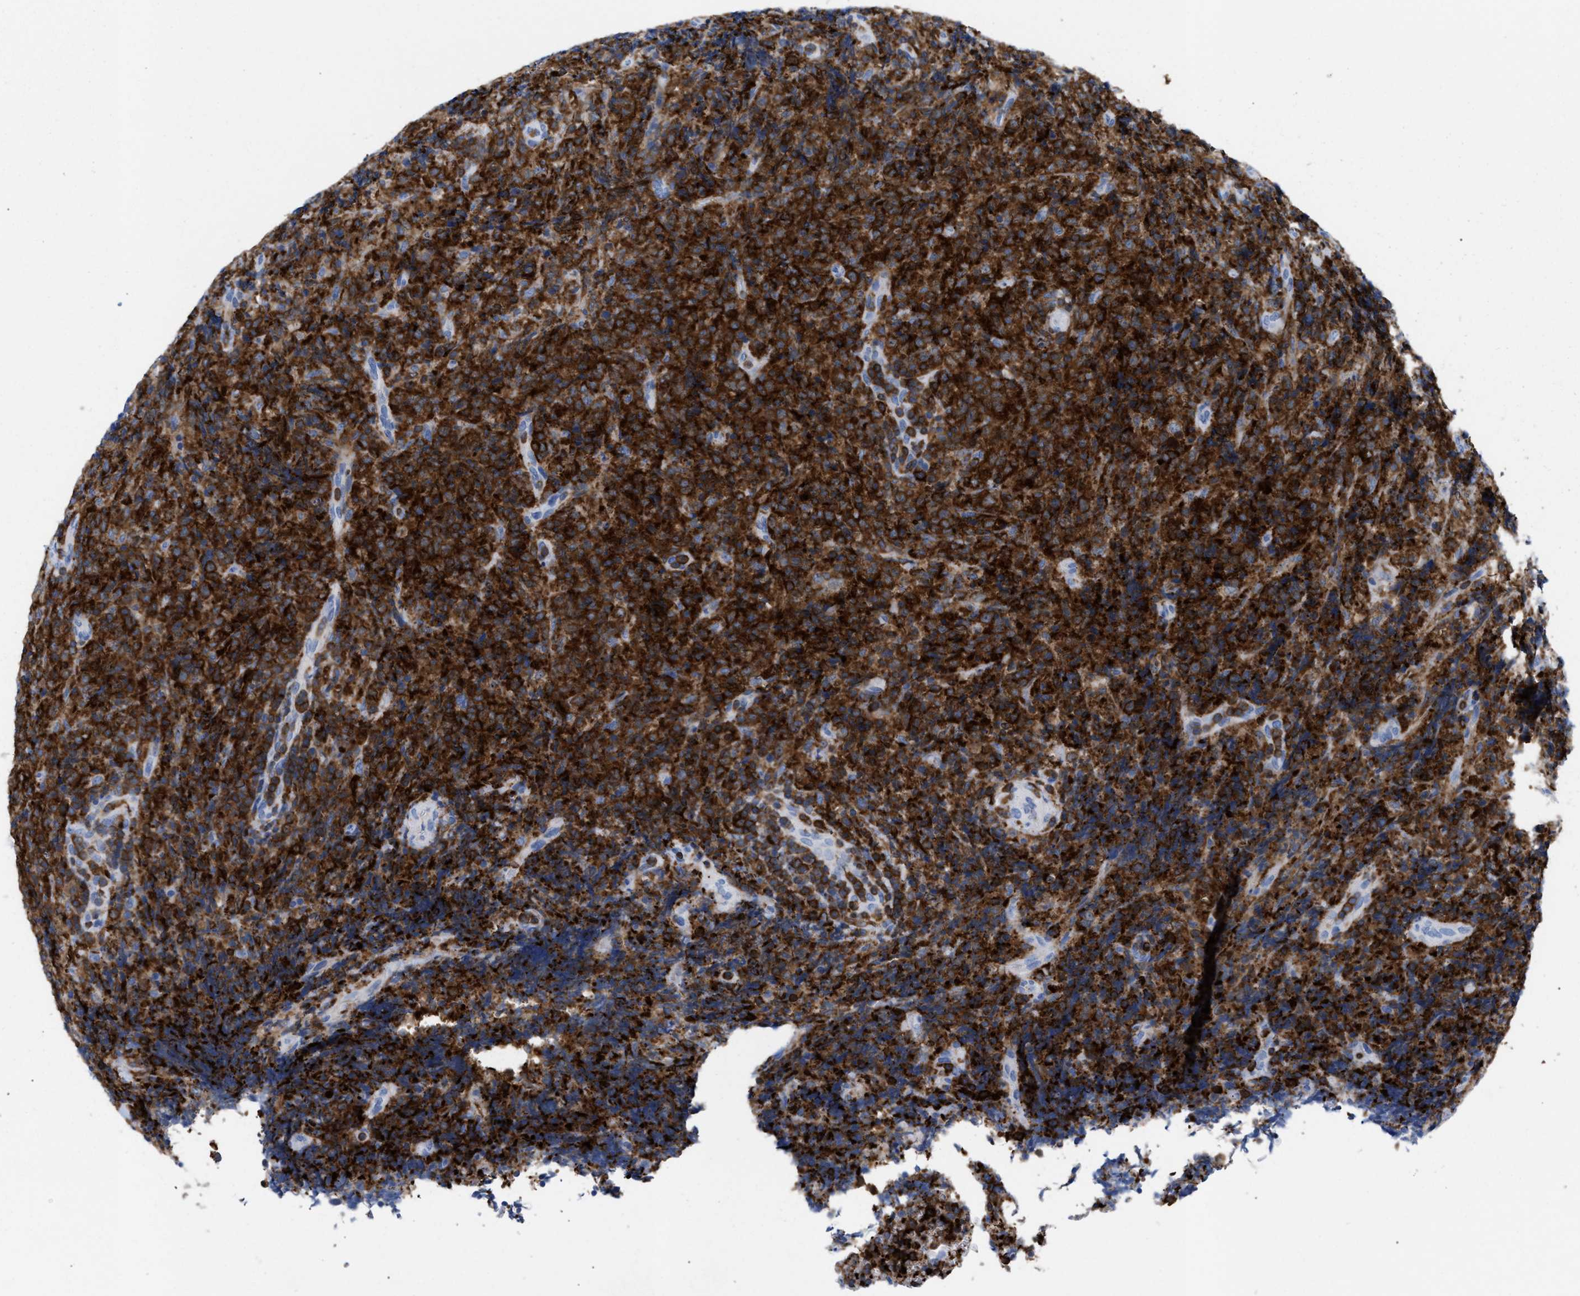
{"staining": {"intensity": "strong", "quantity": ">75%", "location": "cytoplasmic/membranous"}, "tissue": "lymphoma", "cell_type": "Tumor cells", "image_type": "cancer", "snomed": [{"axis": "morphology", "description": "Malignant lymphoma, non-Hodgkin's type, High grade"}, {"axis": "topography", "description": "Tonsil"}], "caption": "Immunohistochemistry (IHC) image of lymphoma stained for a protein (brown), which exhibits high levels of strong cytoplasmic/membranous positivity in about >75% of tumor cells.", "gene": "LCP1", "patient": {"sex": "female", "age": 36}}